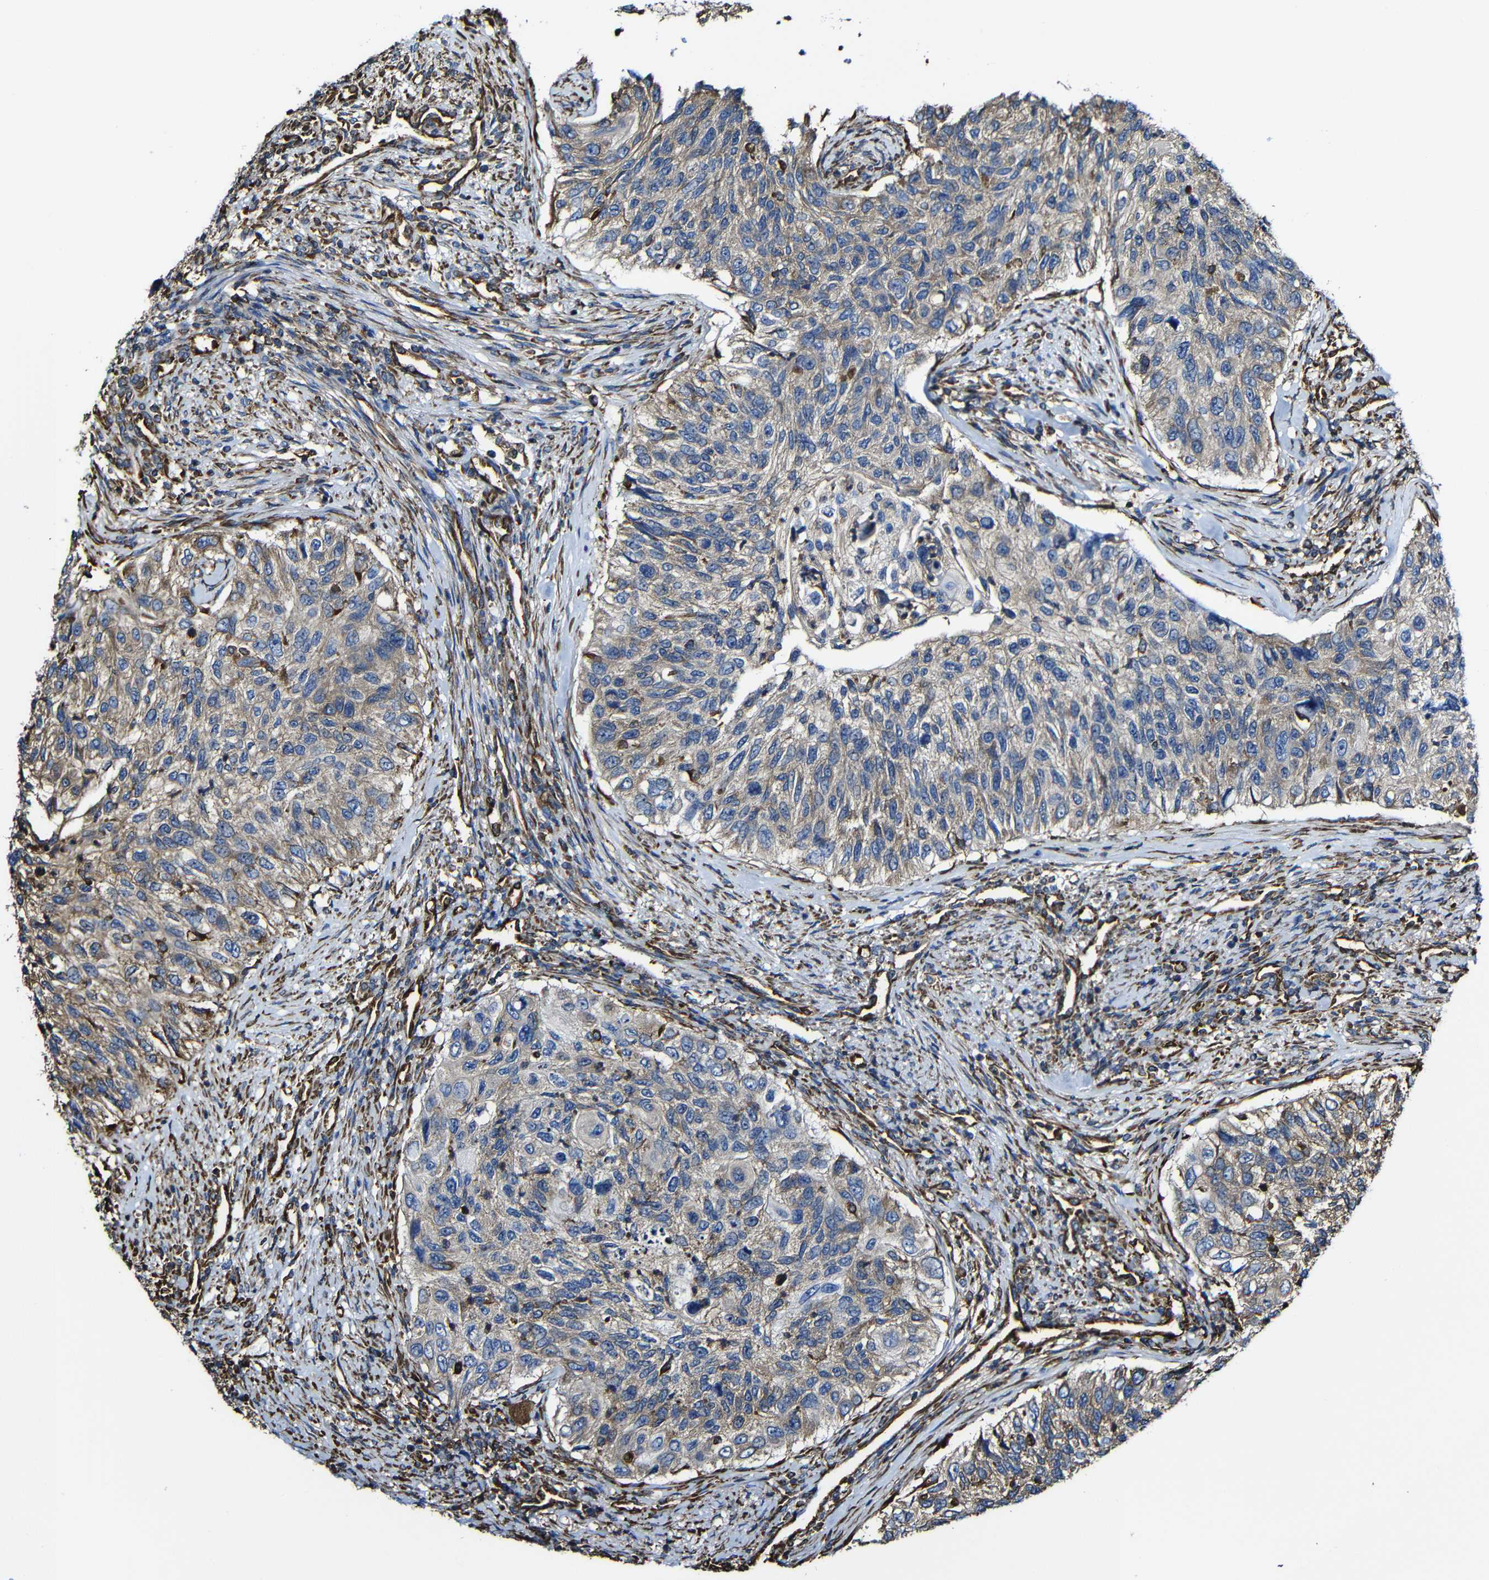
{"staining": {"intensity": "weak", "quantity": ">75%", "location": "cytoplasmic/membranous"}, "tissue": "urothelial cancer", "cell_type": "Tumor cells", "image_type": "cancer", "snomed": [{"axis": "morphology", "description": "Urothelial carcinoma, High grade"}, {"axis": "topography", "description": "Urinary bladder"}], "caption": "There is low levels of weak cytoplasmic/membranous staining in tumor cells of high-grade urothelial carcinoma, as demonstrated by immunohistochemical staining (brown color).", "gene": "MSN", "patient": {"sex": "female", "age": 60}}